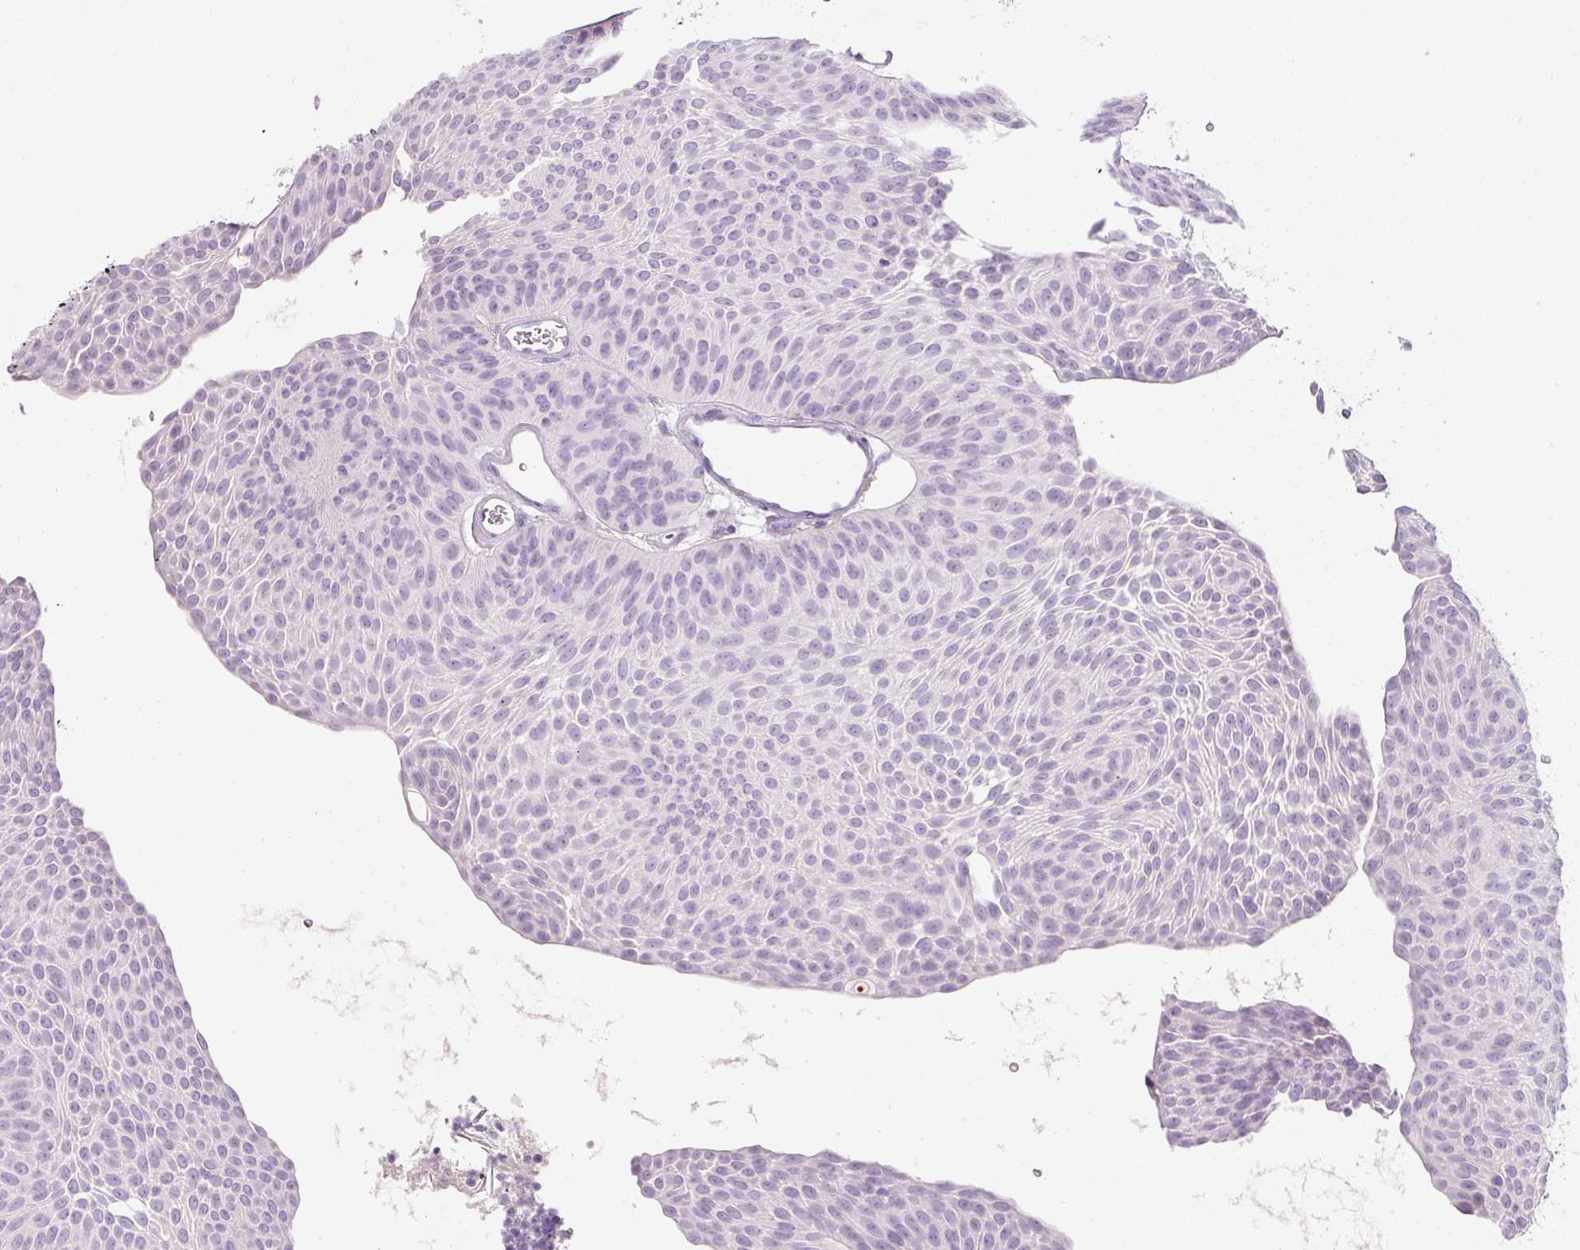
{"staining": {"intensity": "negative", "quantity": "none", "location": "none"}, "tissue": "urothelial cancer", "cell_type": "Tumor cells", "image_type": "cancer", "snomed": [{"axis": "morphology", "description": "Urothelial carcinoma, Low grade"}, {"axis": "topography", "description": "Urinary bladder"}], "caption": "This is an immunohistochemistry photomicrograph of human low-grade urothelial carcinoma. There is no staining in tumor cells.", "gene": "DNM1", "patient": {"sex": "female", "age": 60}}